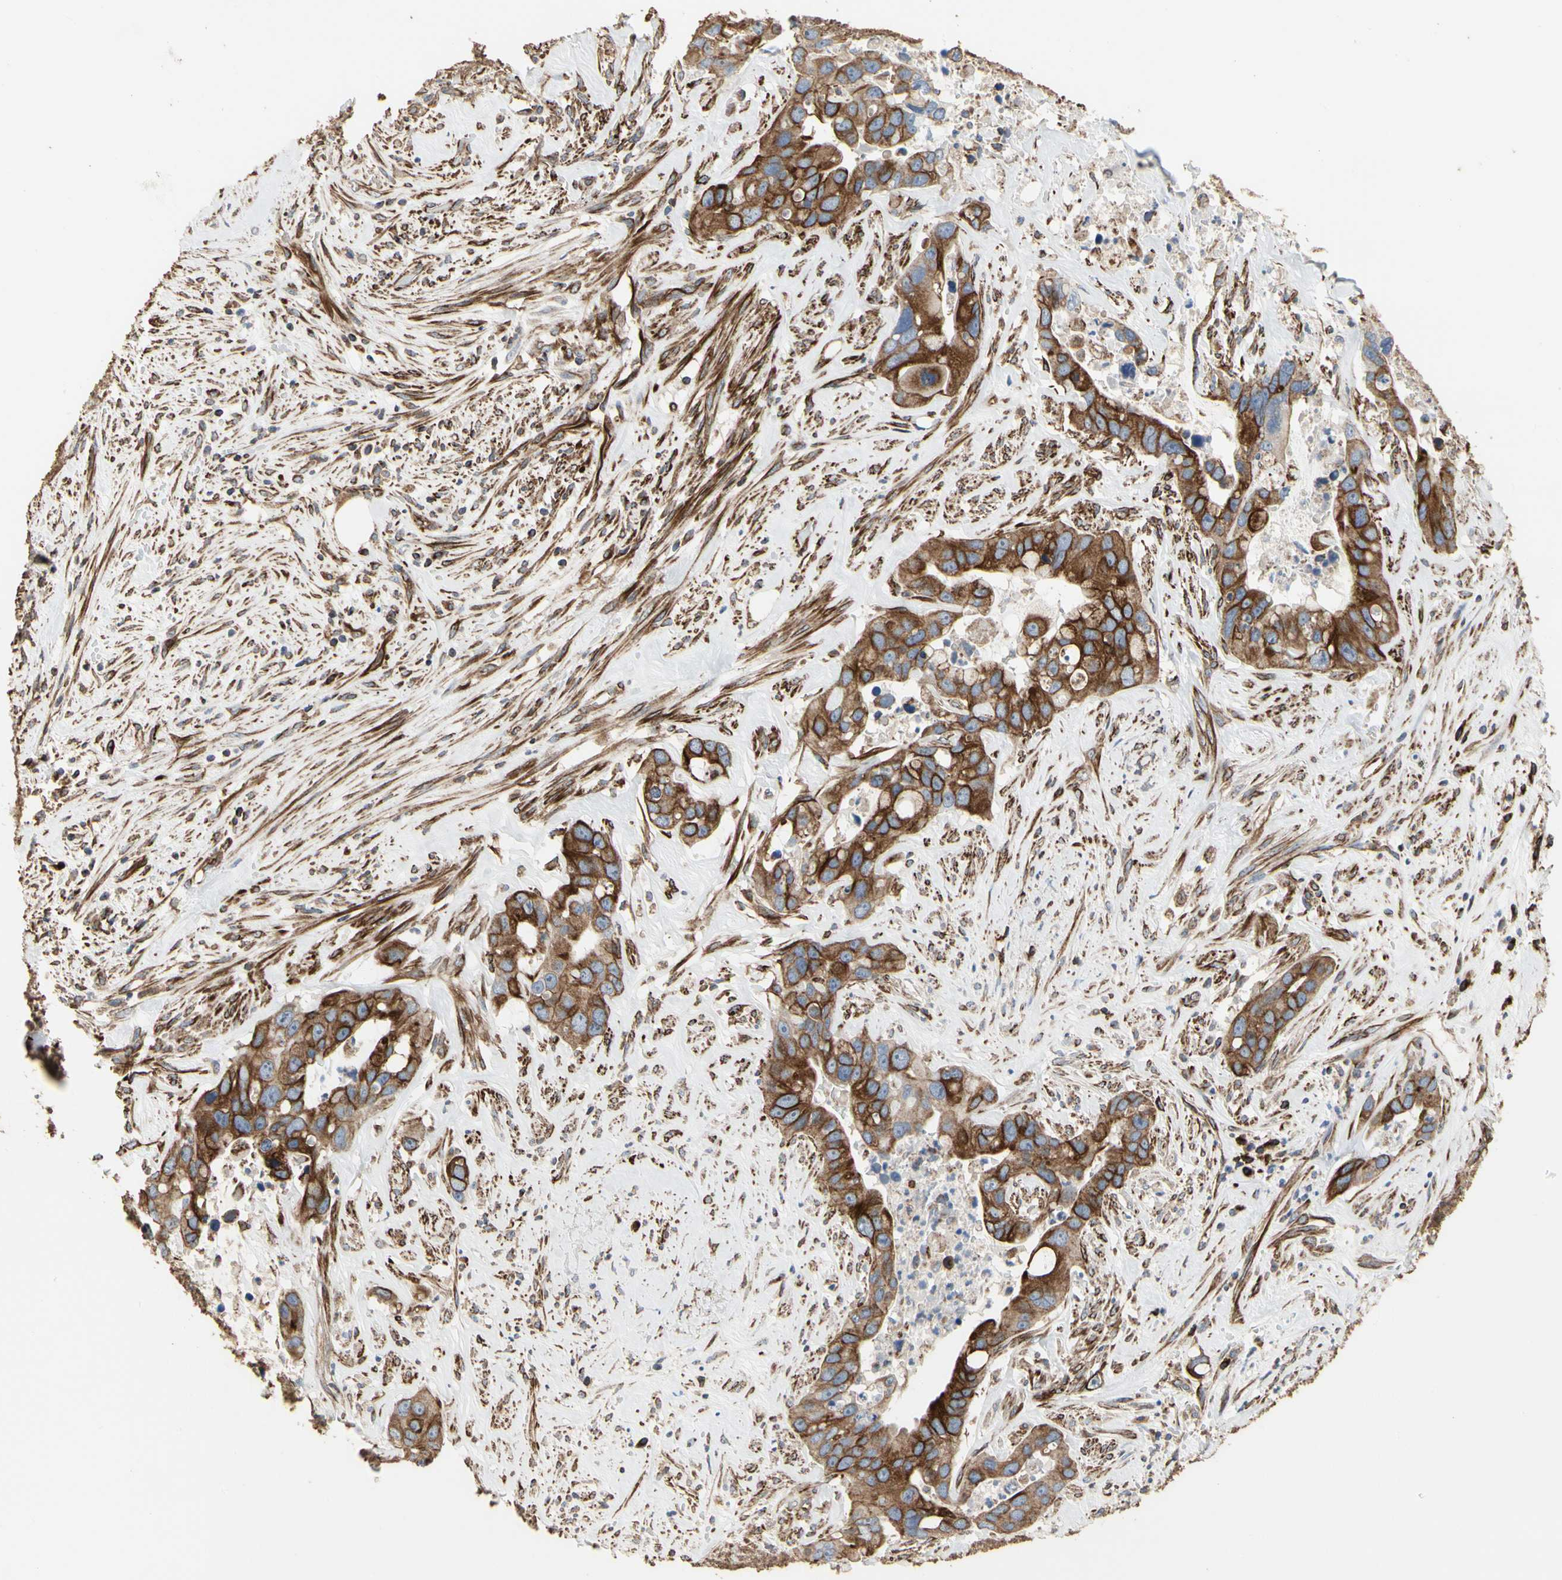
{"staining": {"intensity": "moderate", "quantity": ">75%", "location": "cytoplasmic/membranous"}, "tissue": "liver cancer", "cell_type": "Tumor cells", "image_type": "cancer", "snomed": [{"axis": "morphology", "description": "Cholangiocarcinoma"}, {"axis": "topography", "description": "Liver"}], "caption": "Immunohistochemical staining of liver cancer (cholangiocarcinoma) exhibits medium levels of moderate cytoplasmic/membranous staining in approximately >75% of tumor cells.", "gene": "TUBA1A", "patient": {"sex": "female", "age": 65}}